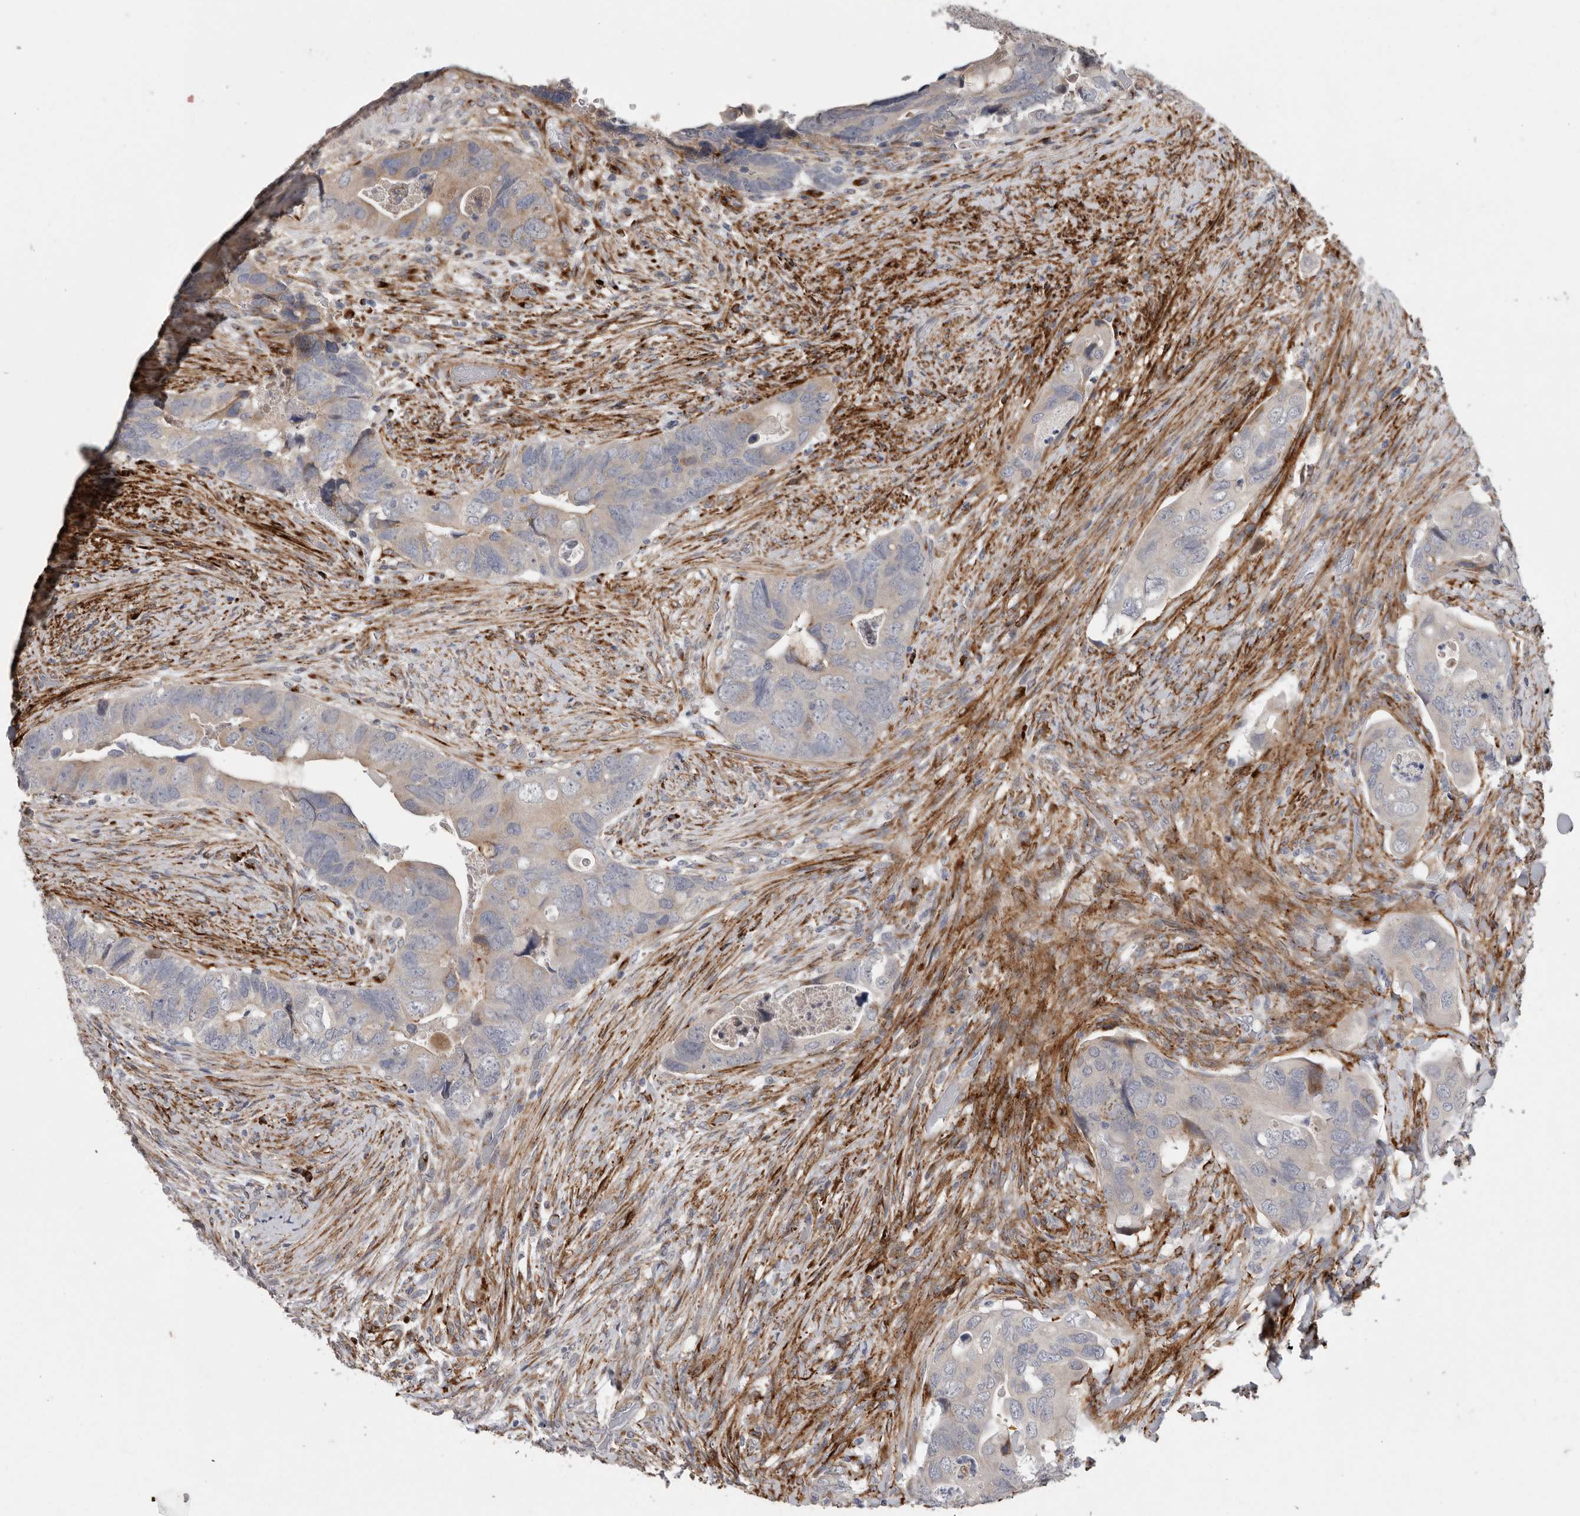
{"staining": {"intensity": "weak", "quantity": "<25%", "location": "cytoplasmic/membranous"}, "tissue": "colorectal cancer", "cell_type": "Tumor cells", "image_type": "cancer", "snomed": [{"axis": "morphology", "description": "Adenocarcinoma, NOS"}, {"axis": "topography", "description": "Rectum"}], "caption": "Adenocarcinoma (colorectal) was stained to show a protein in brown. There is no significant staining in tumor cells.", "gene": "ATXN3L", "patient": {"sex": "male", "age": 63}}